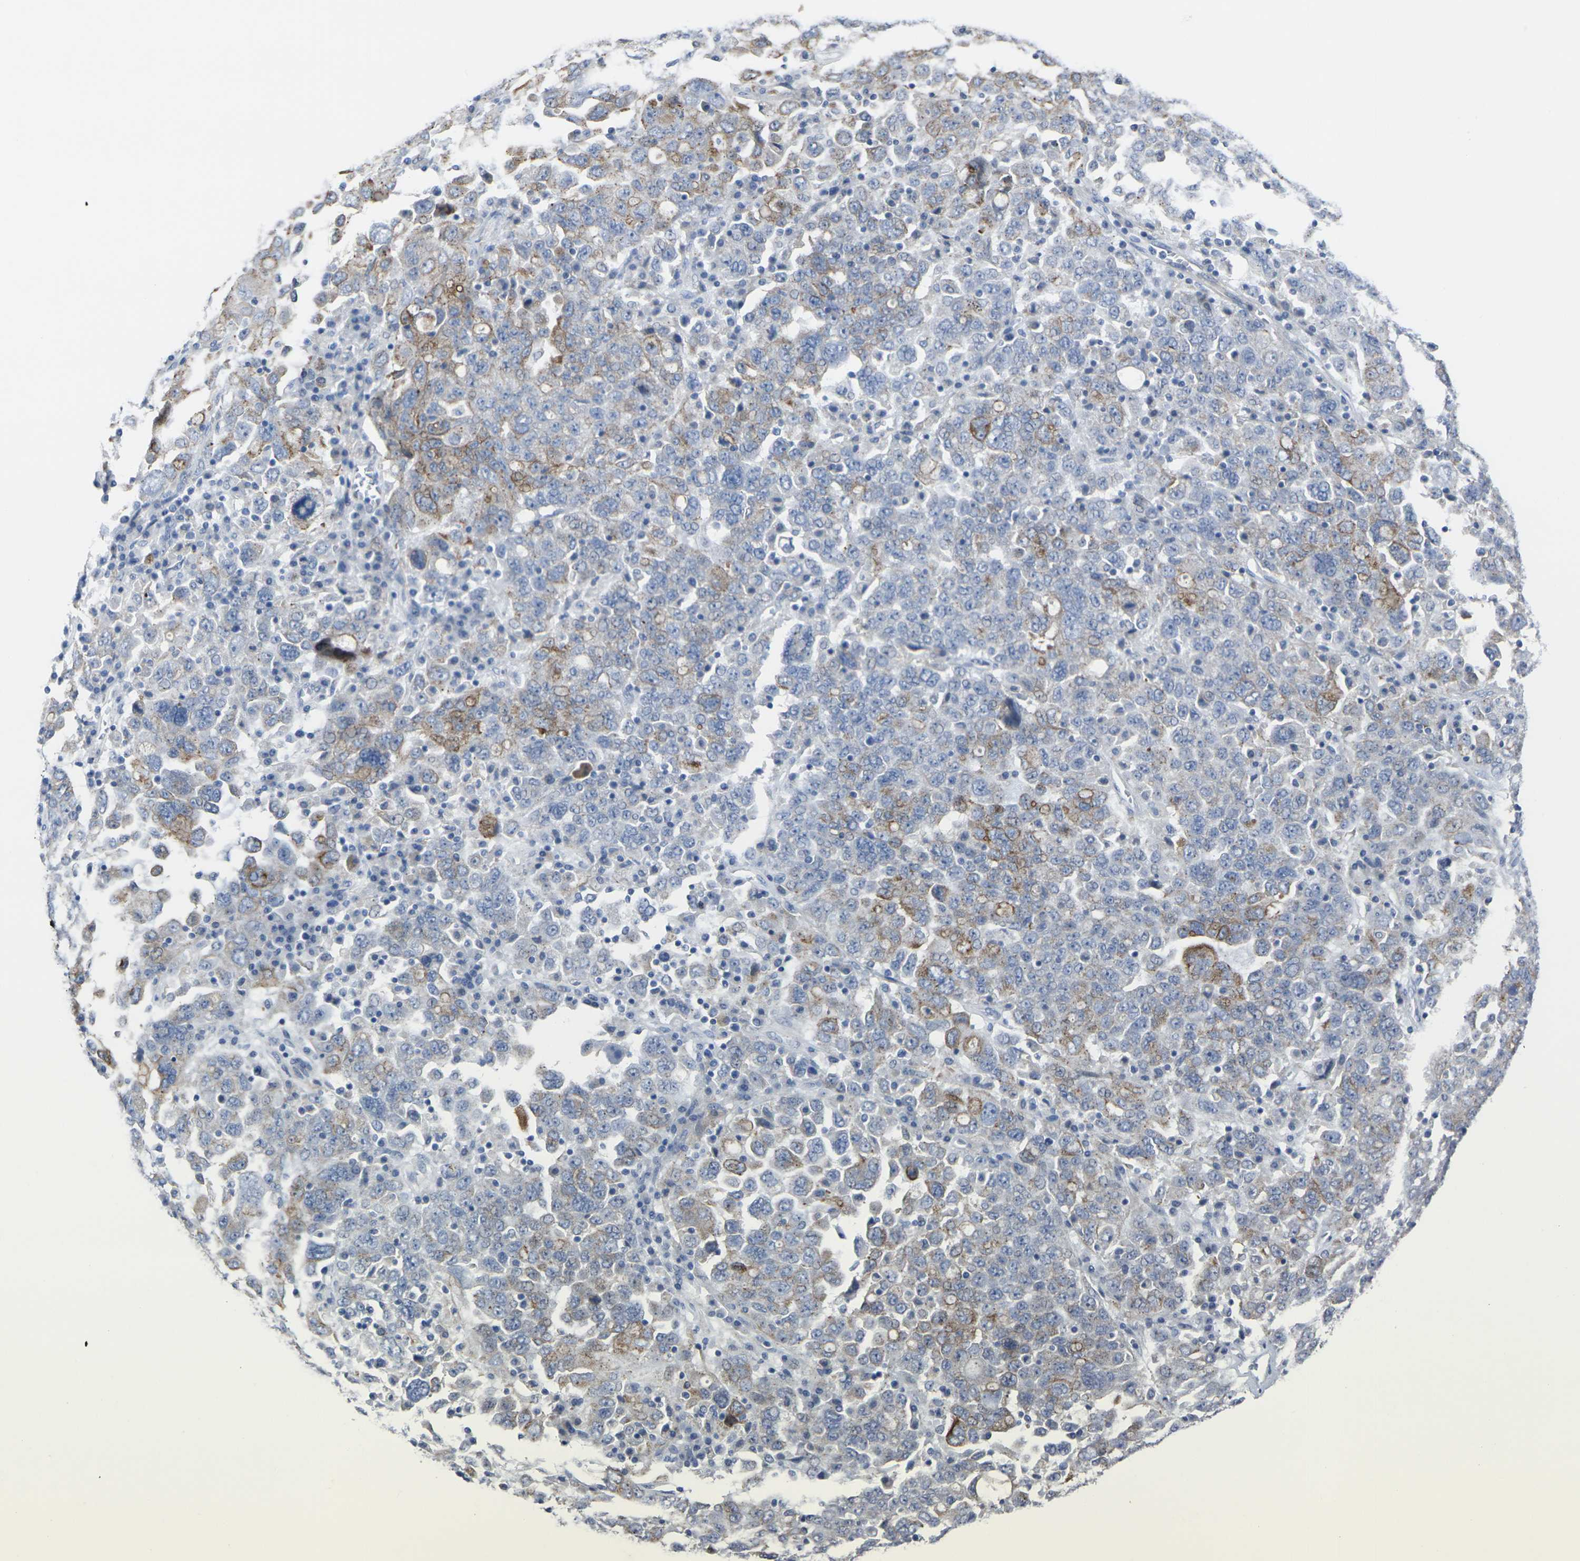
{"staining": {"intensity": "moderate", "quantity": "<25%", "location": "cytoplasmic/membranous"}, "tissue": "ovarian cancer", "cell_type": "Tumor cells", "image_type": "cancer", "snomed": [{"axis": "morphology", "description": "Carcinoma, endometroid"}, {"axis": "topography", "description": "Ovary"}], "caption": "The immunohistochemical stain labels moderate cytoplasmic/membranous staining in tumor cells of ovarian cancer (endometroid carcinoma) tissue.", "gene": "ANKRD46", "patient": {"sex": "female", "age": 62}}